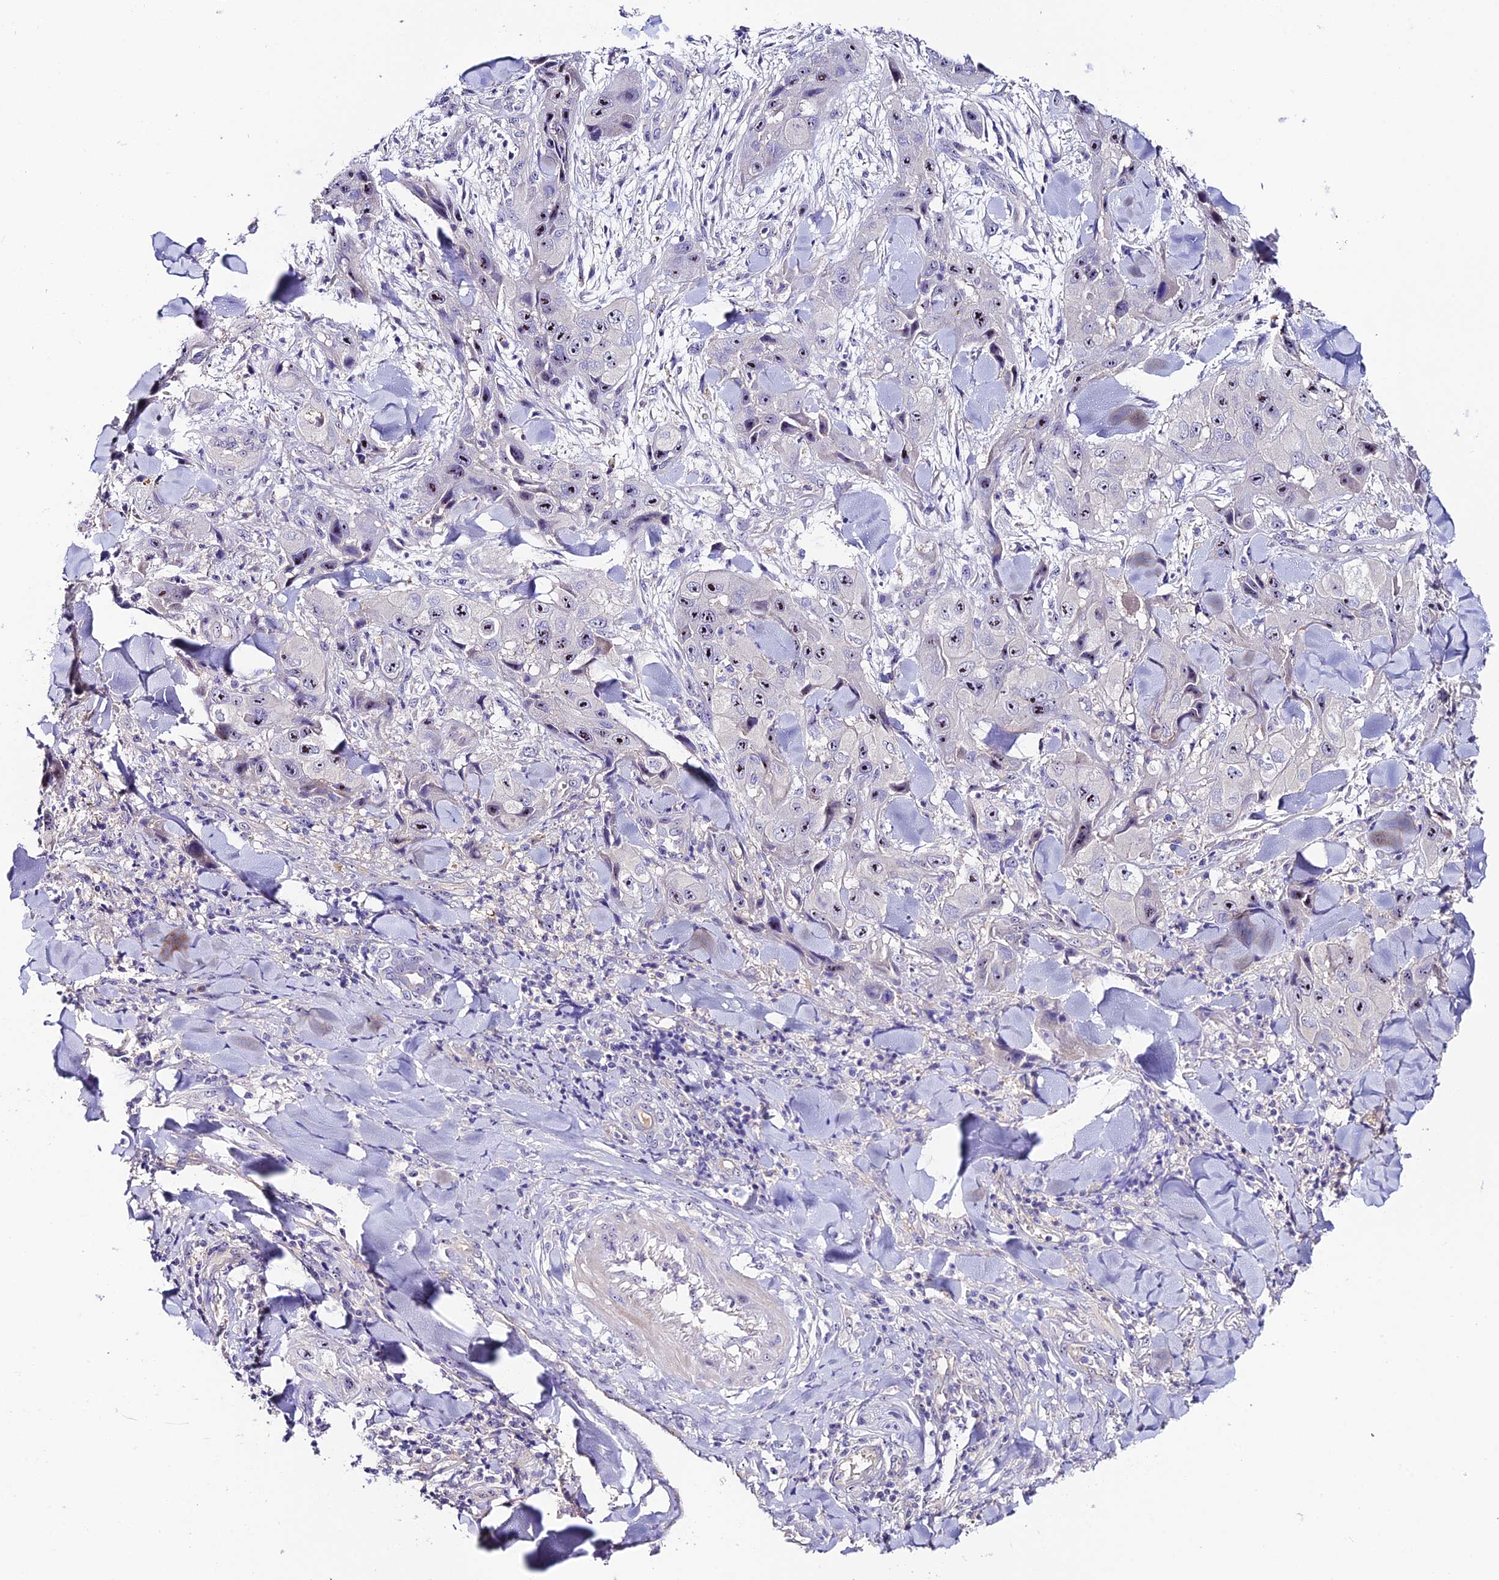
{"staining": {"intensity": "moderate", "quantity": "25%-75%", "location": "nuclear"}, "tissue": "skin cancer", "cell_type": "Tumor cells", "image_type": "cancer", "snomed": [{"axis": "morphology", "description": "Squamous cell carcinoma, NOS"}, {"axis": "topography", "description": "Skin"}, {"axis": "topography", "description": "Subcutis"}], "caption": "The immunohistochemical stain highlights moderate nuclear positivity in tumor cells of skin squamous cell carcinoma tissue.", "gene": "DUSP29", "patient": {"sex": "male", "age": 73}}